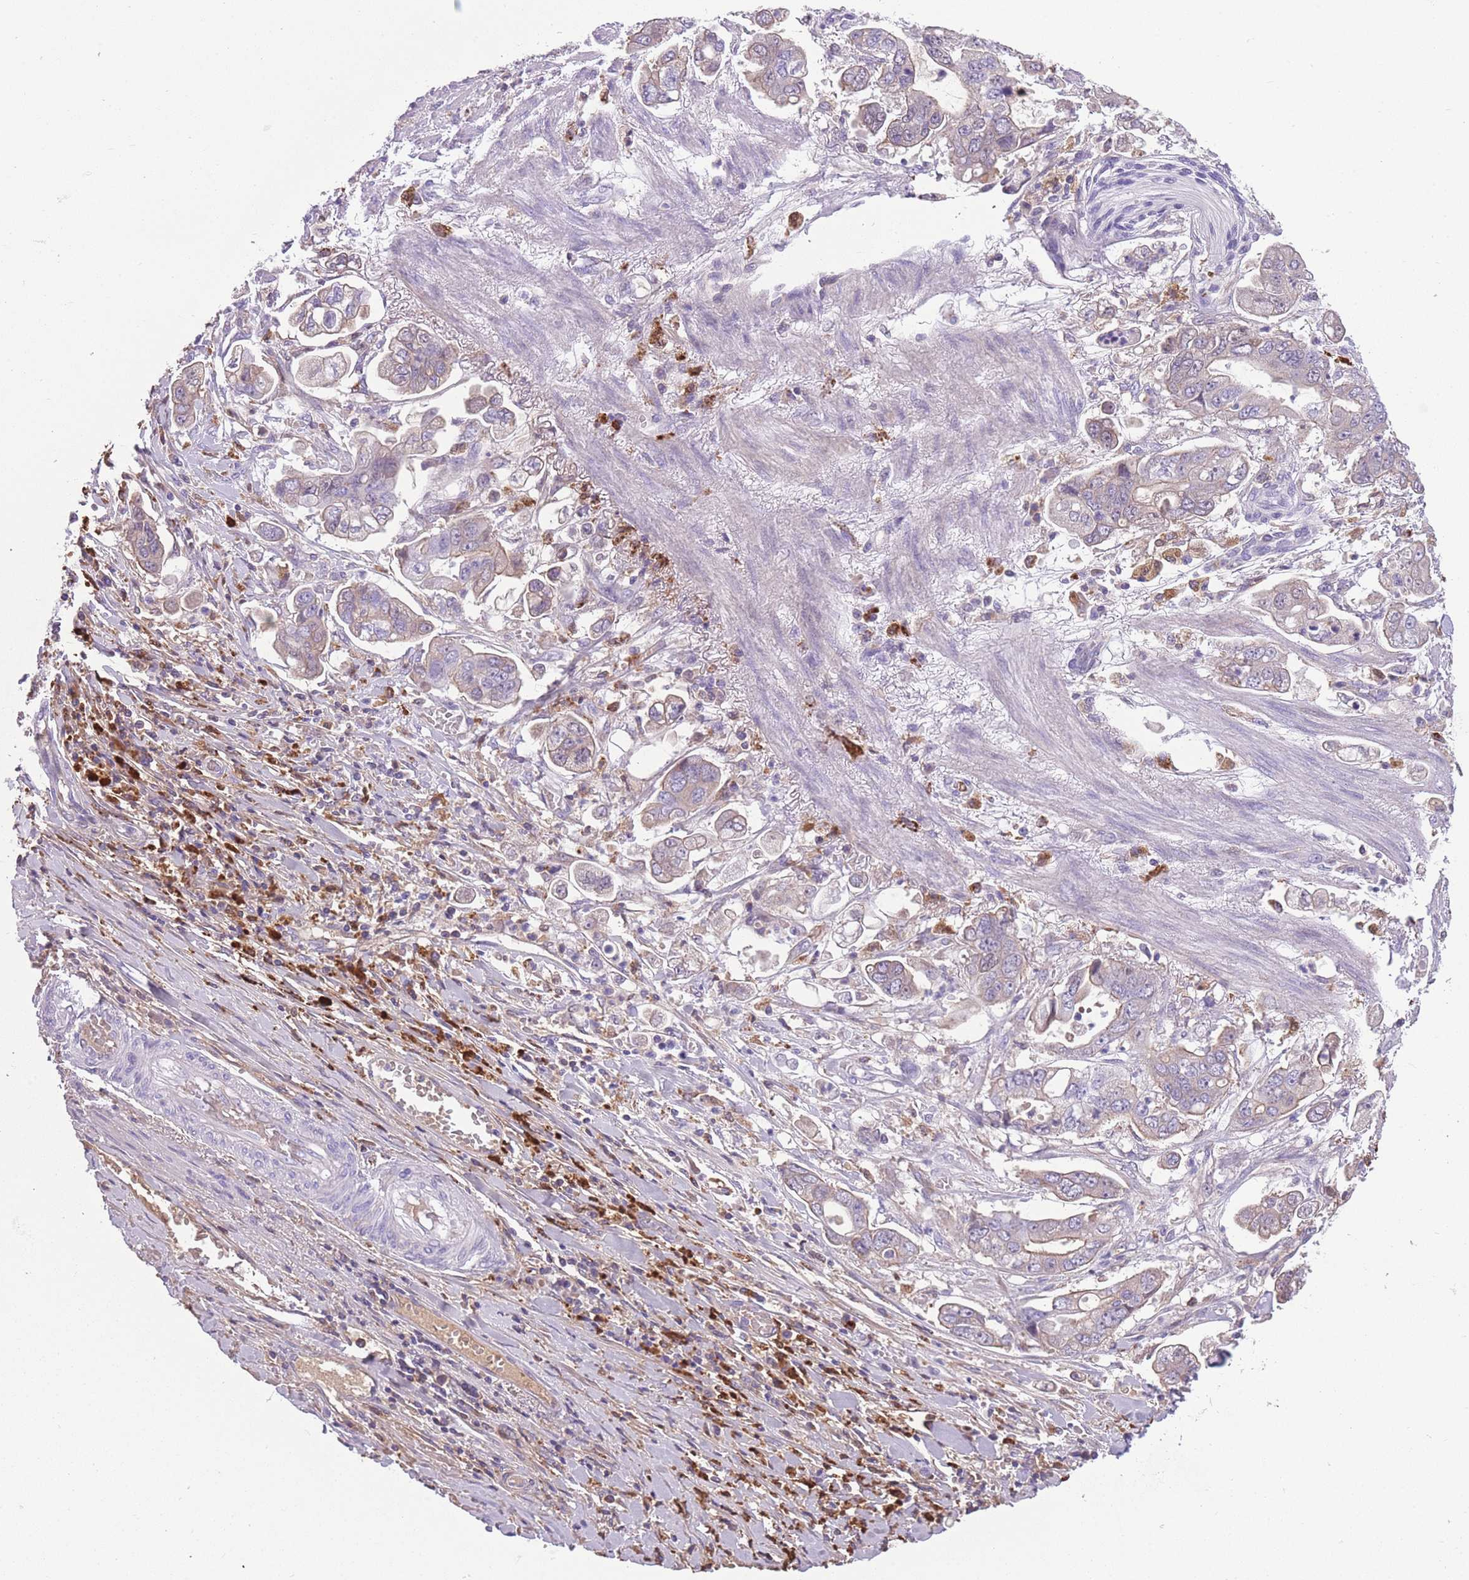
{"staining": {"intensity": "negative", "quantity": "none", "location": "none"}, "tissue": "stomach cancer", "cell_type": "Tumor cells", "image_type": "cancer", "snomed": [{"axis": "morphology", "description": "Adenocarcinoma, NOS"}, {"axis": "topography", "description": "Stomach"}], "caption": "The histopathology image shows no staining of tumor cells in stomach cancer (adenocarcinoma).", "gene": "GNAT1", "patient": {"sex": "male", "age": 62}}